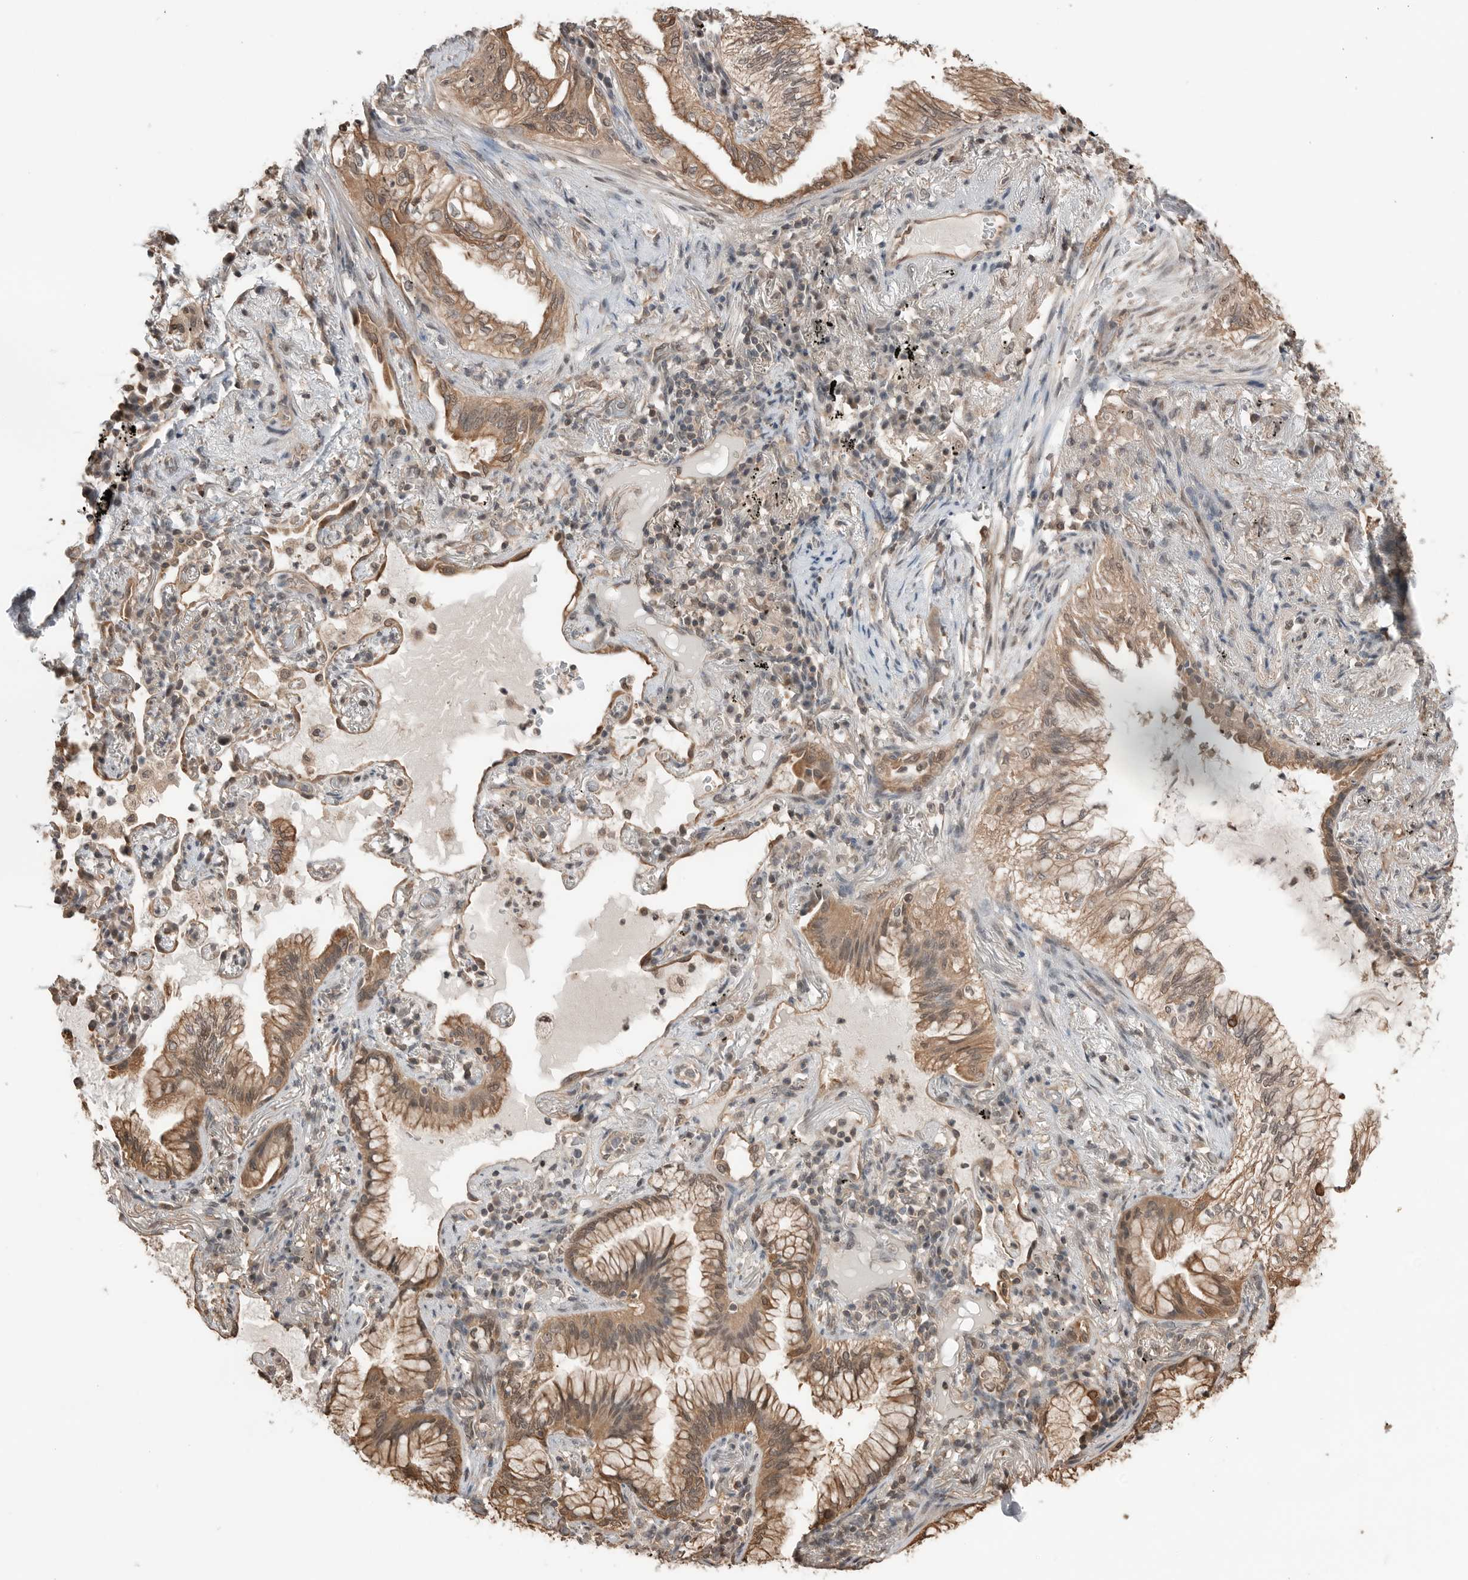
{"staining": {"intensity": "moderate", "quantity": ">75%", "location": "cytoplasmic/membranous"}, "tissue": "lung cancer", "cell_type": "Tumor cells", "image_type": "cancer", "snomed": [{"axis": "morphology", "description": "Adenocarcinoma, NOS"}, {"axis": "topography", "description": "Lung"}], "caption": "Protein expression analysis of lung cancer (adenocarcinoma) demonstrates moderate cytoplasmic/membranous expression in approximately >75% of tumor cells. (Stains: DAB (3,3'-diaminobenzidine) in brown, nuclei in blue, Microscopy: brightfield microscopy at high magnification).", "gene": "PEAK1", "patient": {"sex": "female", "age": 70}}